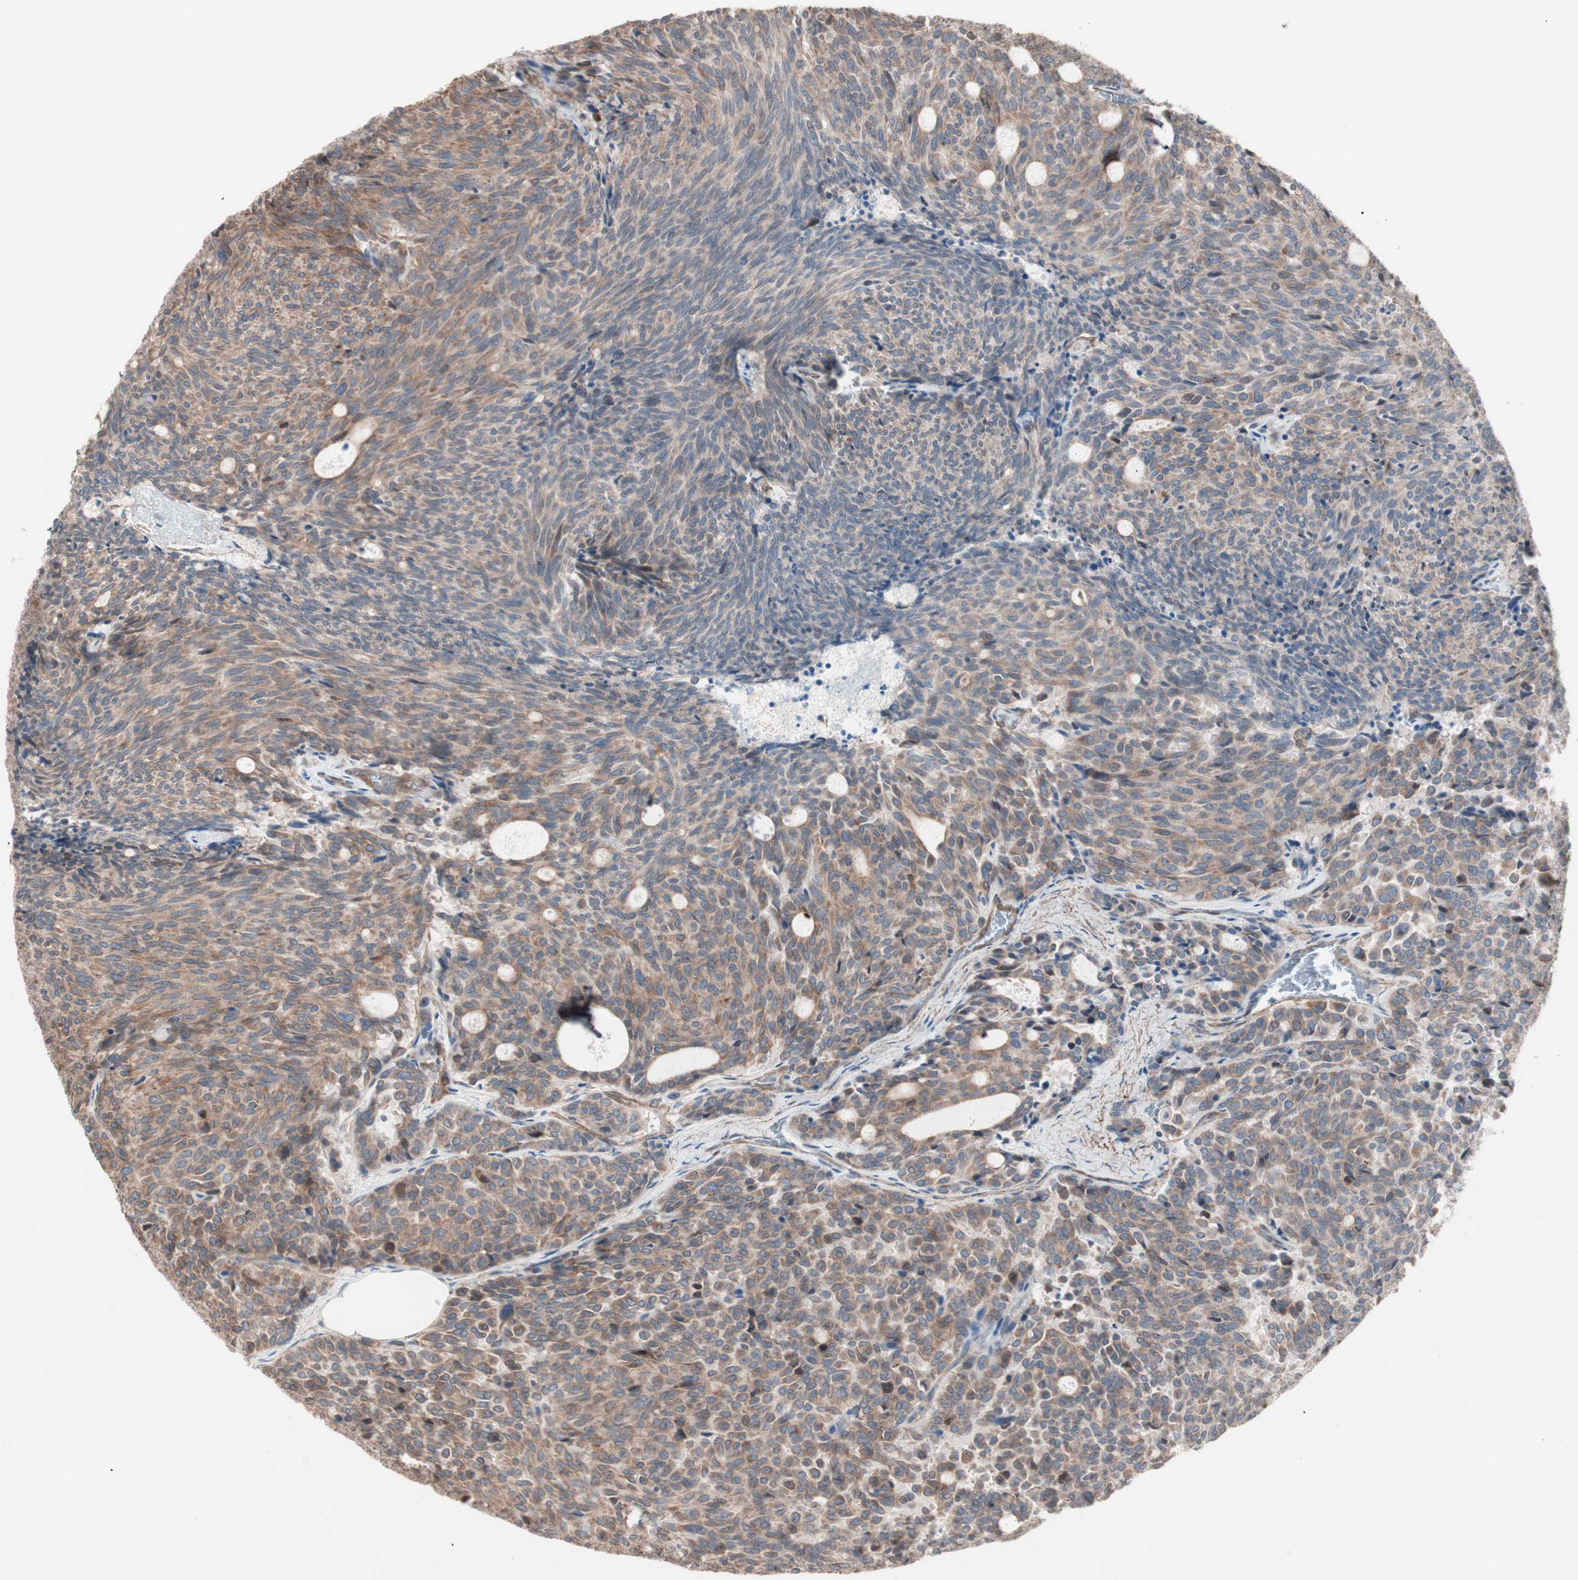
{"staining": {"intensity": "weak", "quantity": ">75%", "location": "cytoplasmic/membranous"}, "tissue": "carcinoid", "cell_type": "Tumor cells", "image_type": "cancer", "snomed": [{"axis": "morphology", "description": "Carcinoid, malignant, NOS"}, {"axis": "topography", "description": "Pancreas"}], "caption": "A brown stain shows weak cytoplasmic/membranous expression of a protein in malignant carcinoid tumor cells. (brown staining indicates protein expression, while blue staining denotes nuclei).", "gene": "ALG5", "patient": {"sex": "female", "age": 54}}